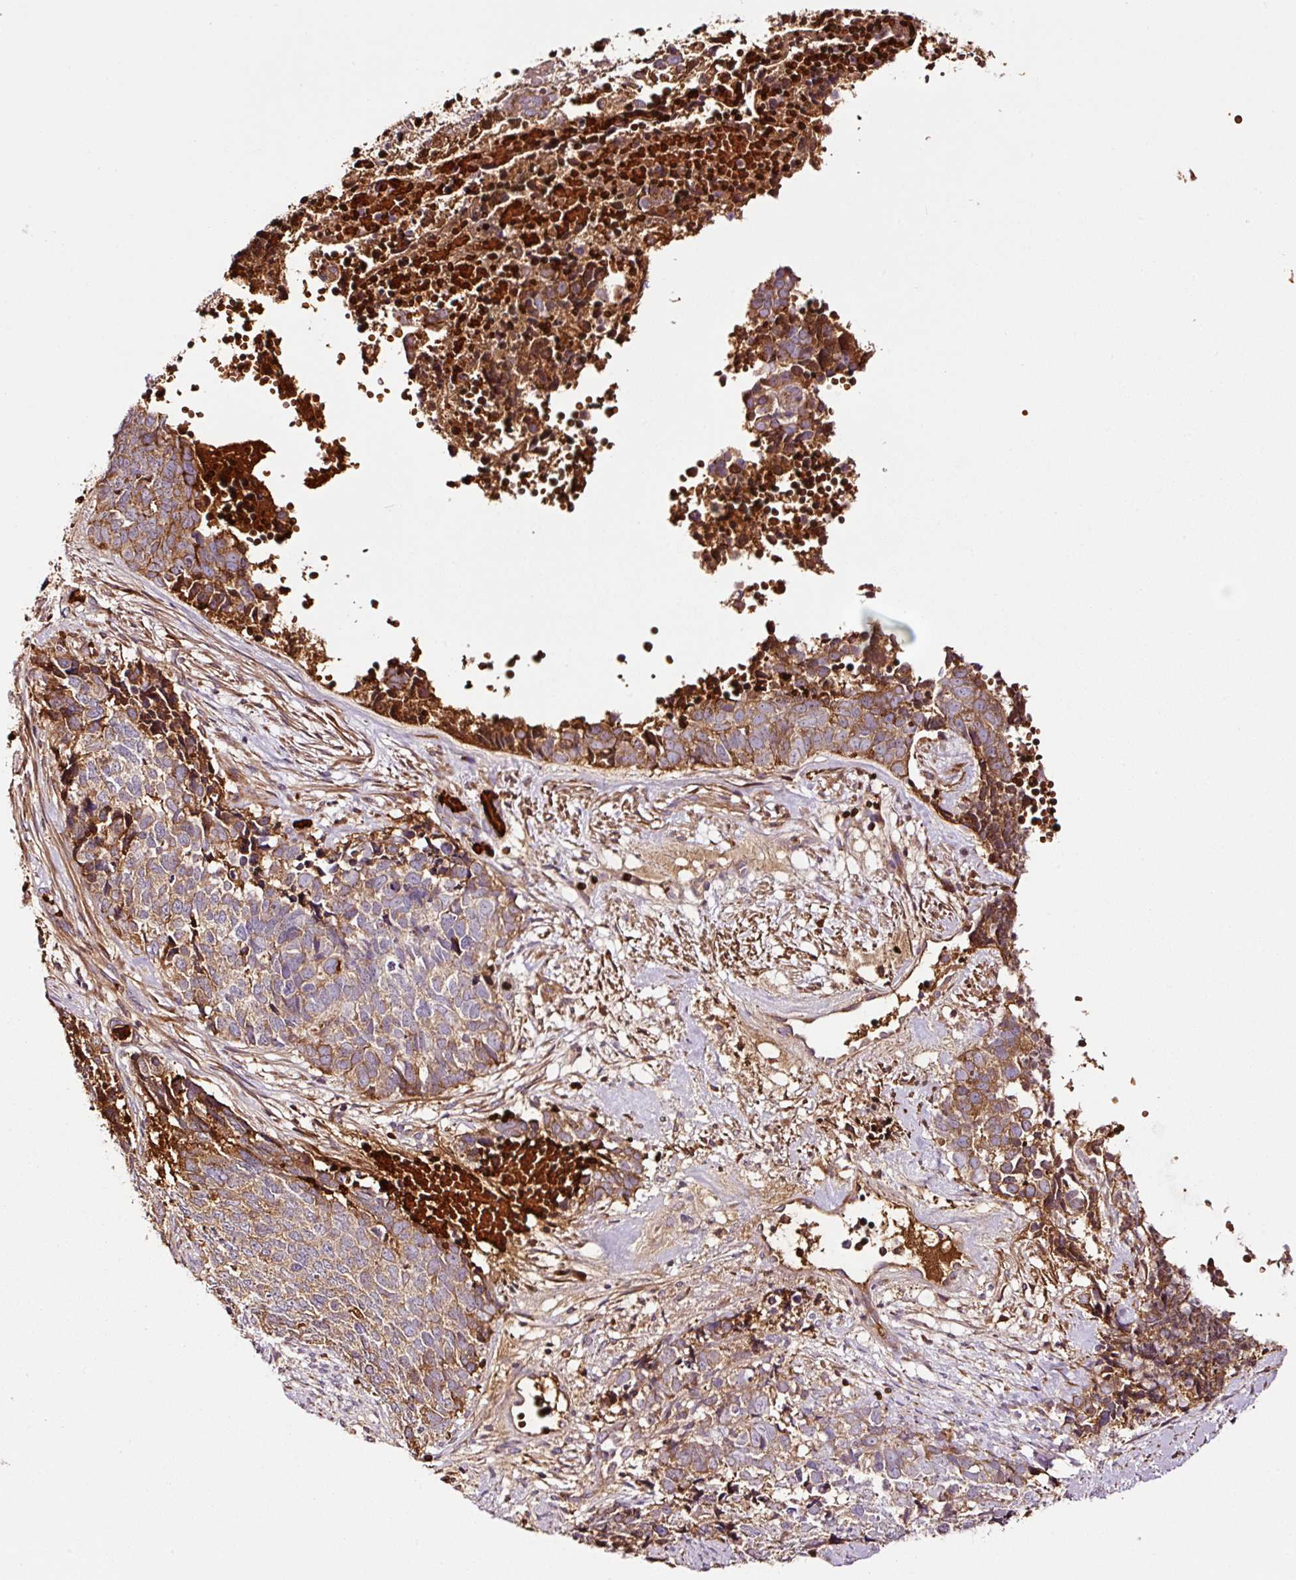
{"staining": {"intensity": "strong", "quantity": ">75%", "location": "cytoplasmic/membranous"}, "tissue": "cervical cancer", "cell_type": "Tumor cells", "image_type": "cancer", "snomed": [{"axis": "morphology", "description": "Squamous cell carcinoma, NOS"}, {"axis": "topography", "description": "Cervix"}], "caption": "Protein positivity by immunohistochemistry (IHC) exhibits strong cytoplasmic/membranous staining in about >75% of tumor cells in cervical cancer (squamous cell carcinoma).", "gene": "PGLYRP2", "patient": {"sex": "female", "age": 63}}